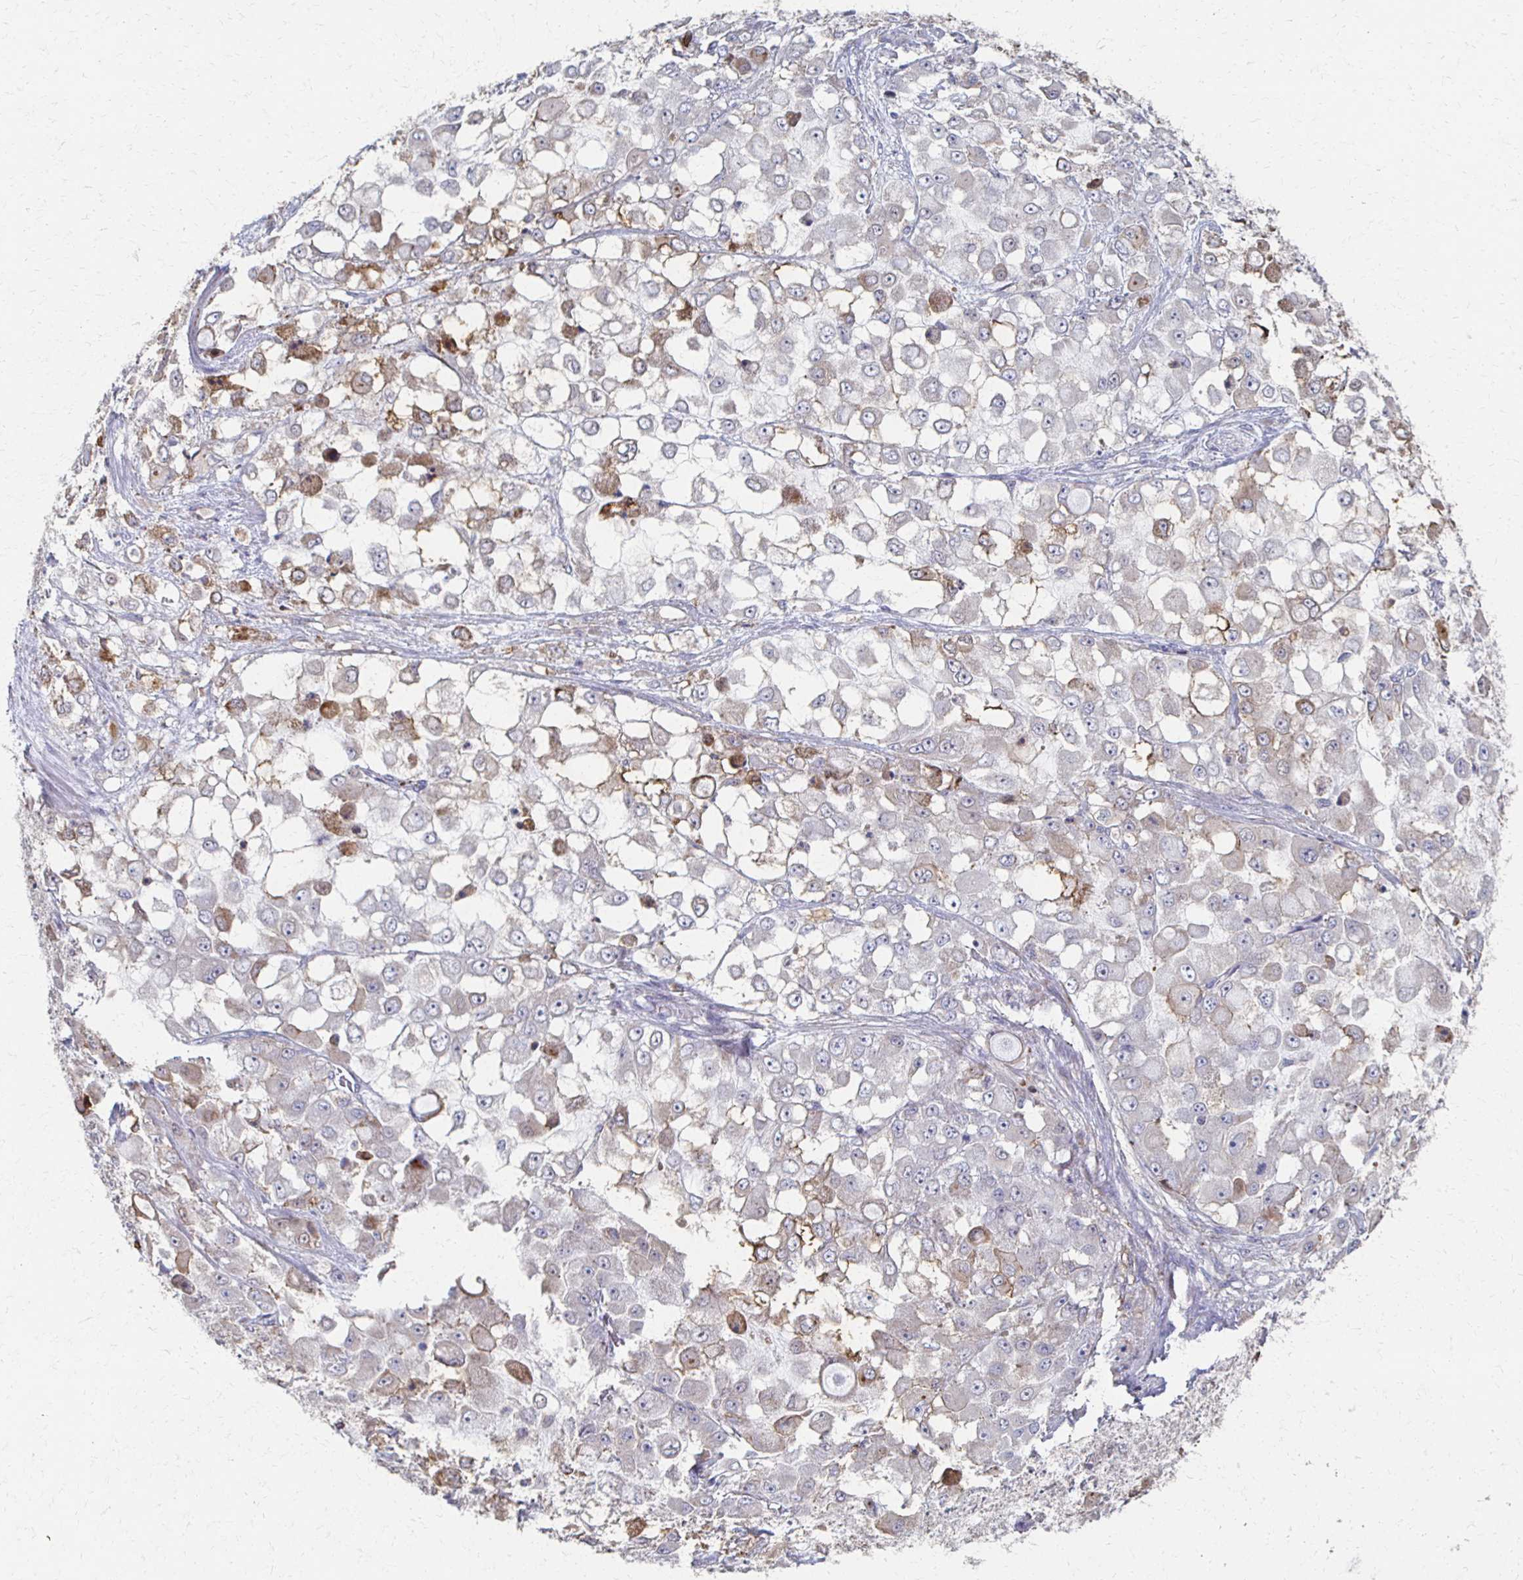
{"staining": {"intensity": "moderate", "quantity": "<25%", "location": "cytoplasmic/membranous"}, "tissue": "stomach cancer", "cell_type": "Tumor cells", "image_type": "cancer", "snomed": [{"axis": "morphology", "description": "Adenocarcinoma, NOS"}, {"axis": "topography", "description": "Stomach"}], "caption": "Protein expression analysis of stomach adenocarcinoma exhibits moderate cytoplasmic/membranous positivity in approximately <25% of tumor cells.", "gene": "CX3CR1", "patient": {"sex": "female", "age": 76}}